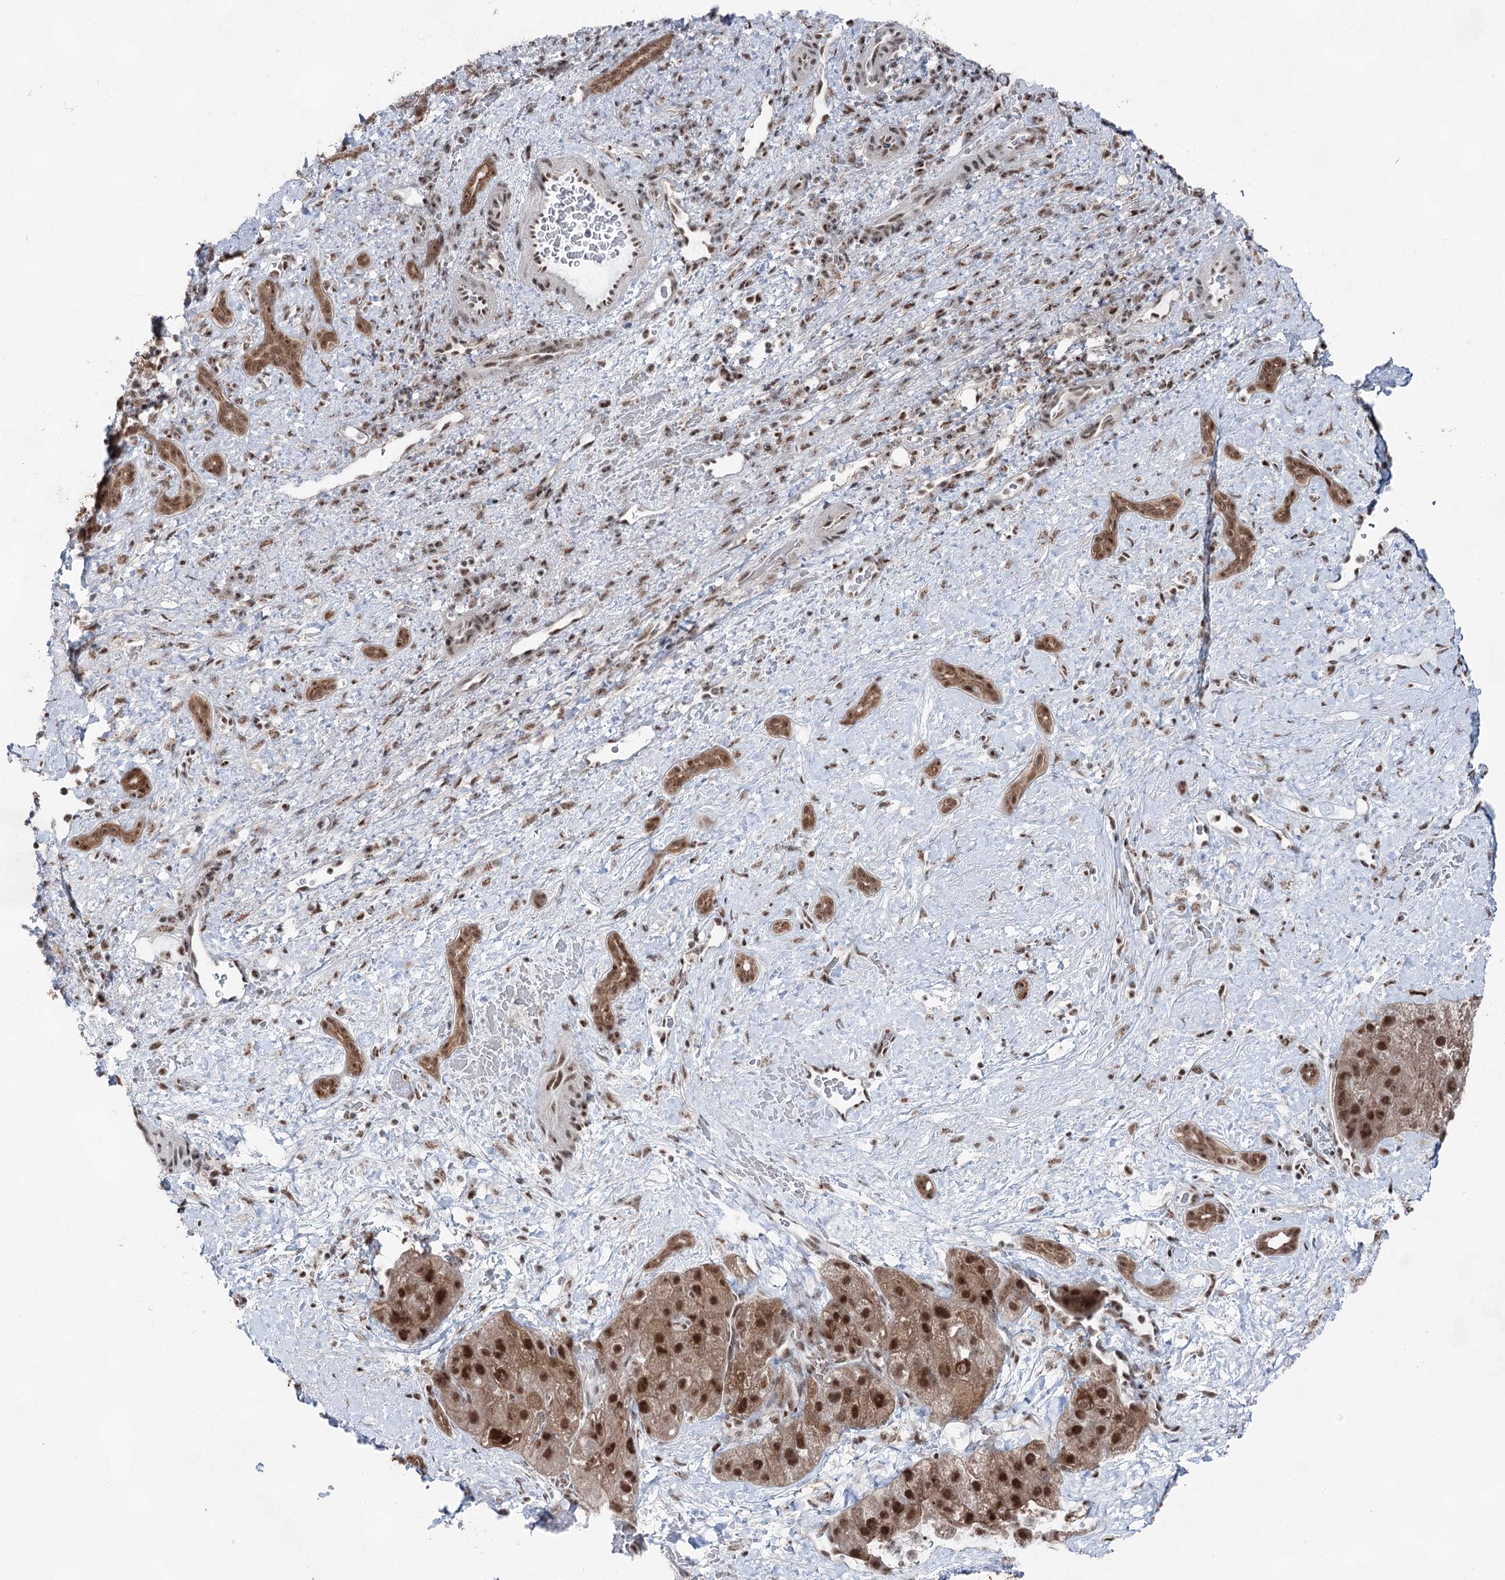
{"staining": {"intensity": "strong", "quantity": ">75%", "location": "nuclear"}, "tissue": "liver cancer", "cell_type": "Tumor cells", "image_type": "cancer", "snomed": [{"axis": "morphology", "description": "Normal tissue, NOS"}, {"axis": "morphology", "description": "Carcinoma, Hepatocellular, NOS"}, {"axis": "topography", "description": "Liver"}], "caption": "An image showing strong nuclear staining in approximately >75% of tumor cells in liver cancer, as visualized by brown immunohistochemical staining.", "gene": "ZCCHC8", "patient": {"sex": "male", "age": 57}}